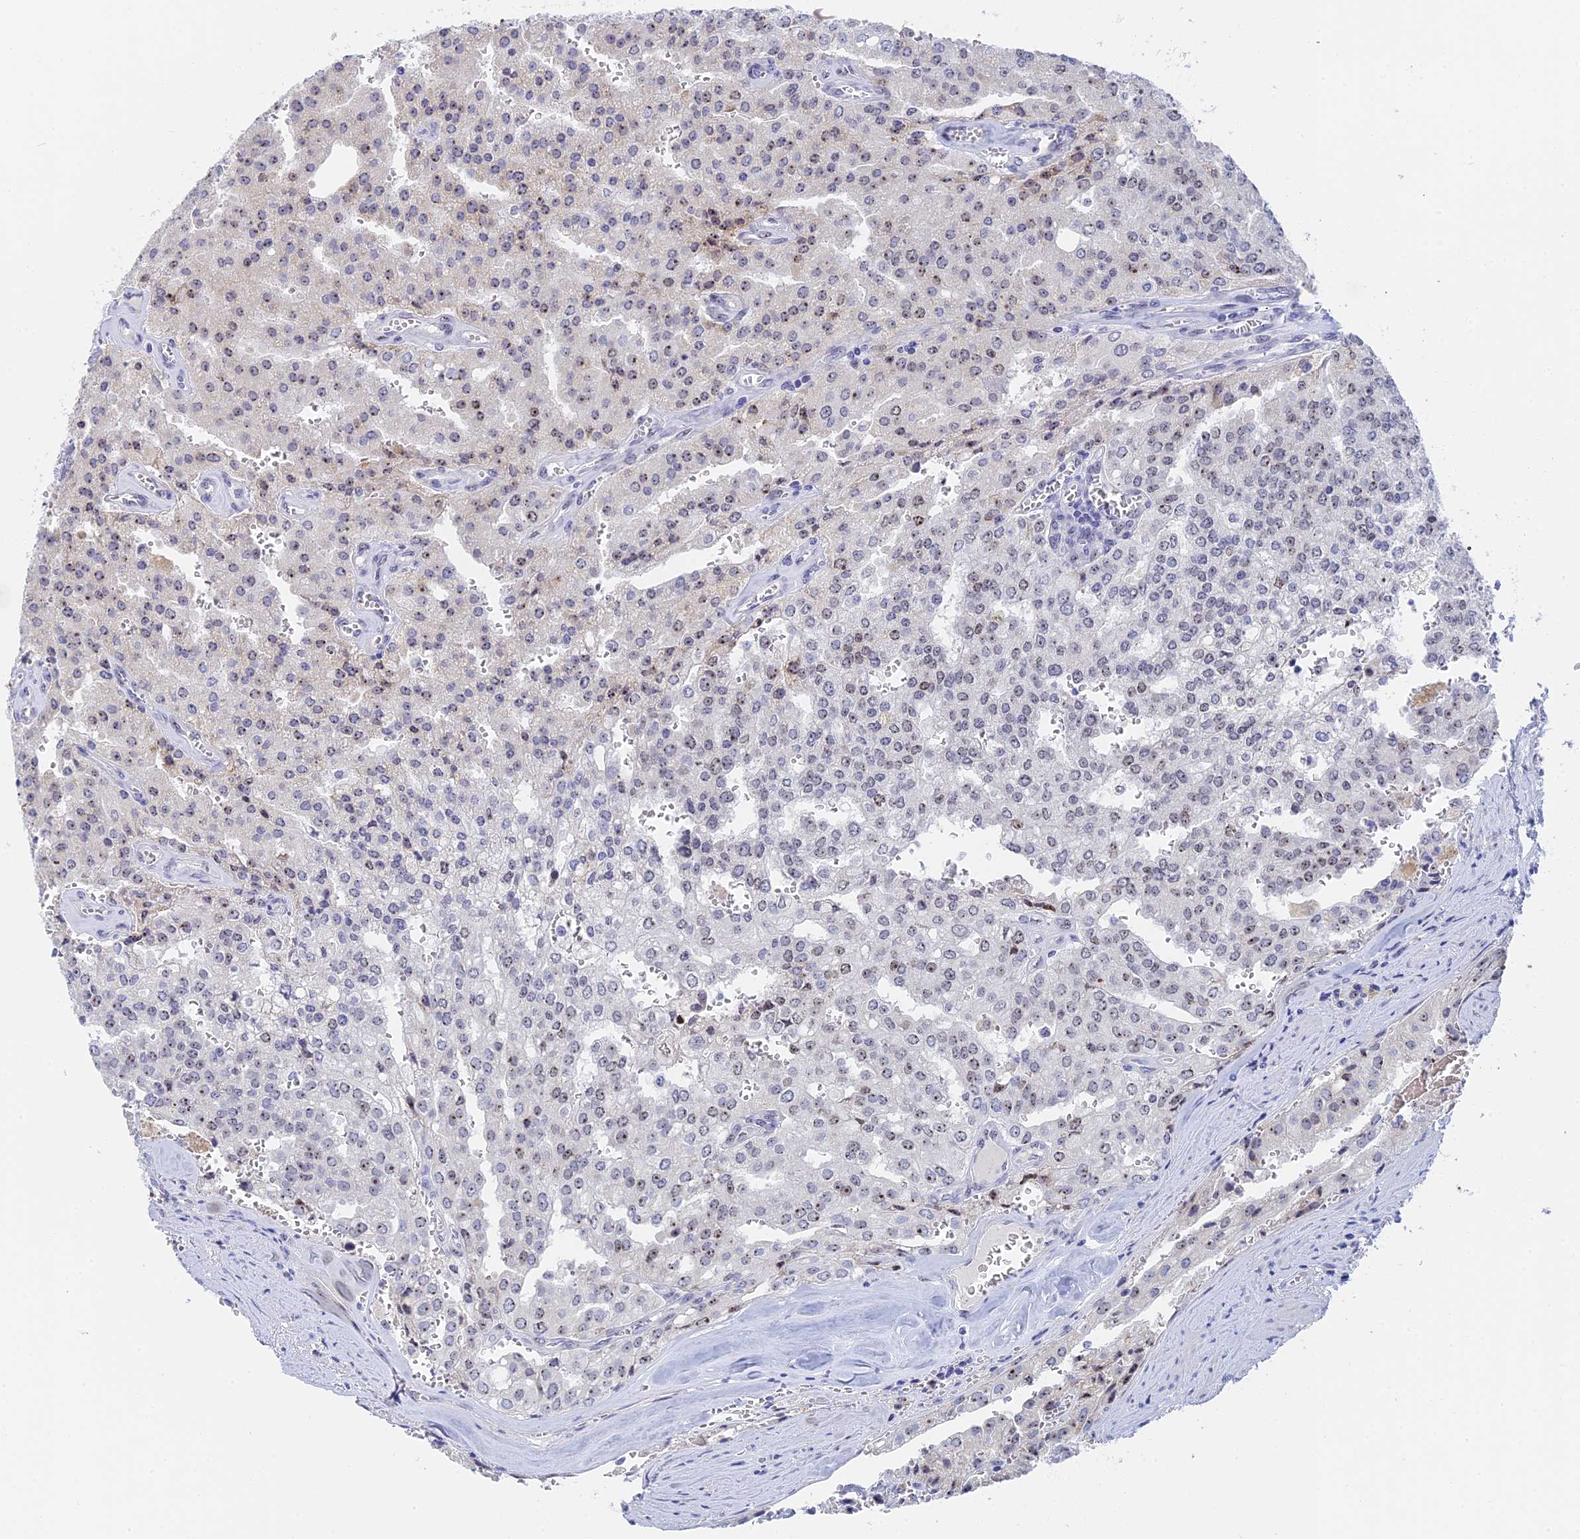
{"staining": {"intensity": "strong", "quantity": "<25%", "location": "nuclear"}, "tissue": "prostate cancer", "cell_type": "Tumor cells", "image_type": "cancer", "snomed": [{"axis": "morphology", "description": "Adenocarcinoma, High grade"}, {"axis": "topography", "description": "Prostate"}], "caption": "An image of adenocarcinoma (high-grade) (prostate) stained for a protein displays strong nuclear brown staining in tumor cells. The staining is performed using DAB brown chromogen to label protein expression. The nuclei are counter-stained blue using hematoxylin.", "gene": "RSL1D1", "patient": {"sex": "male", "age": 68}}